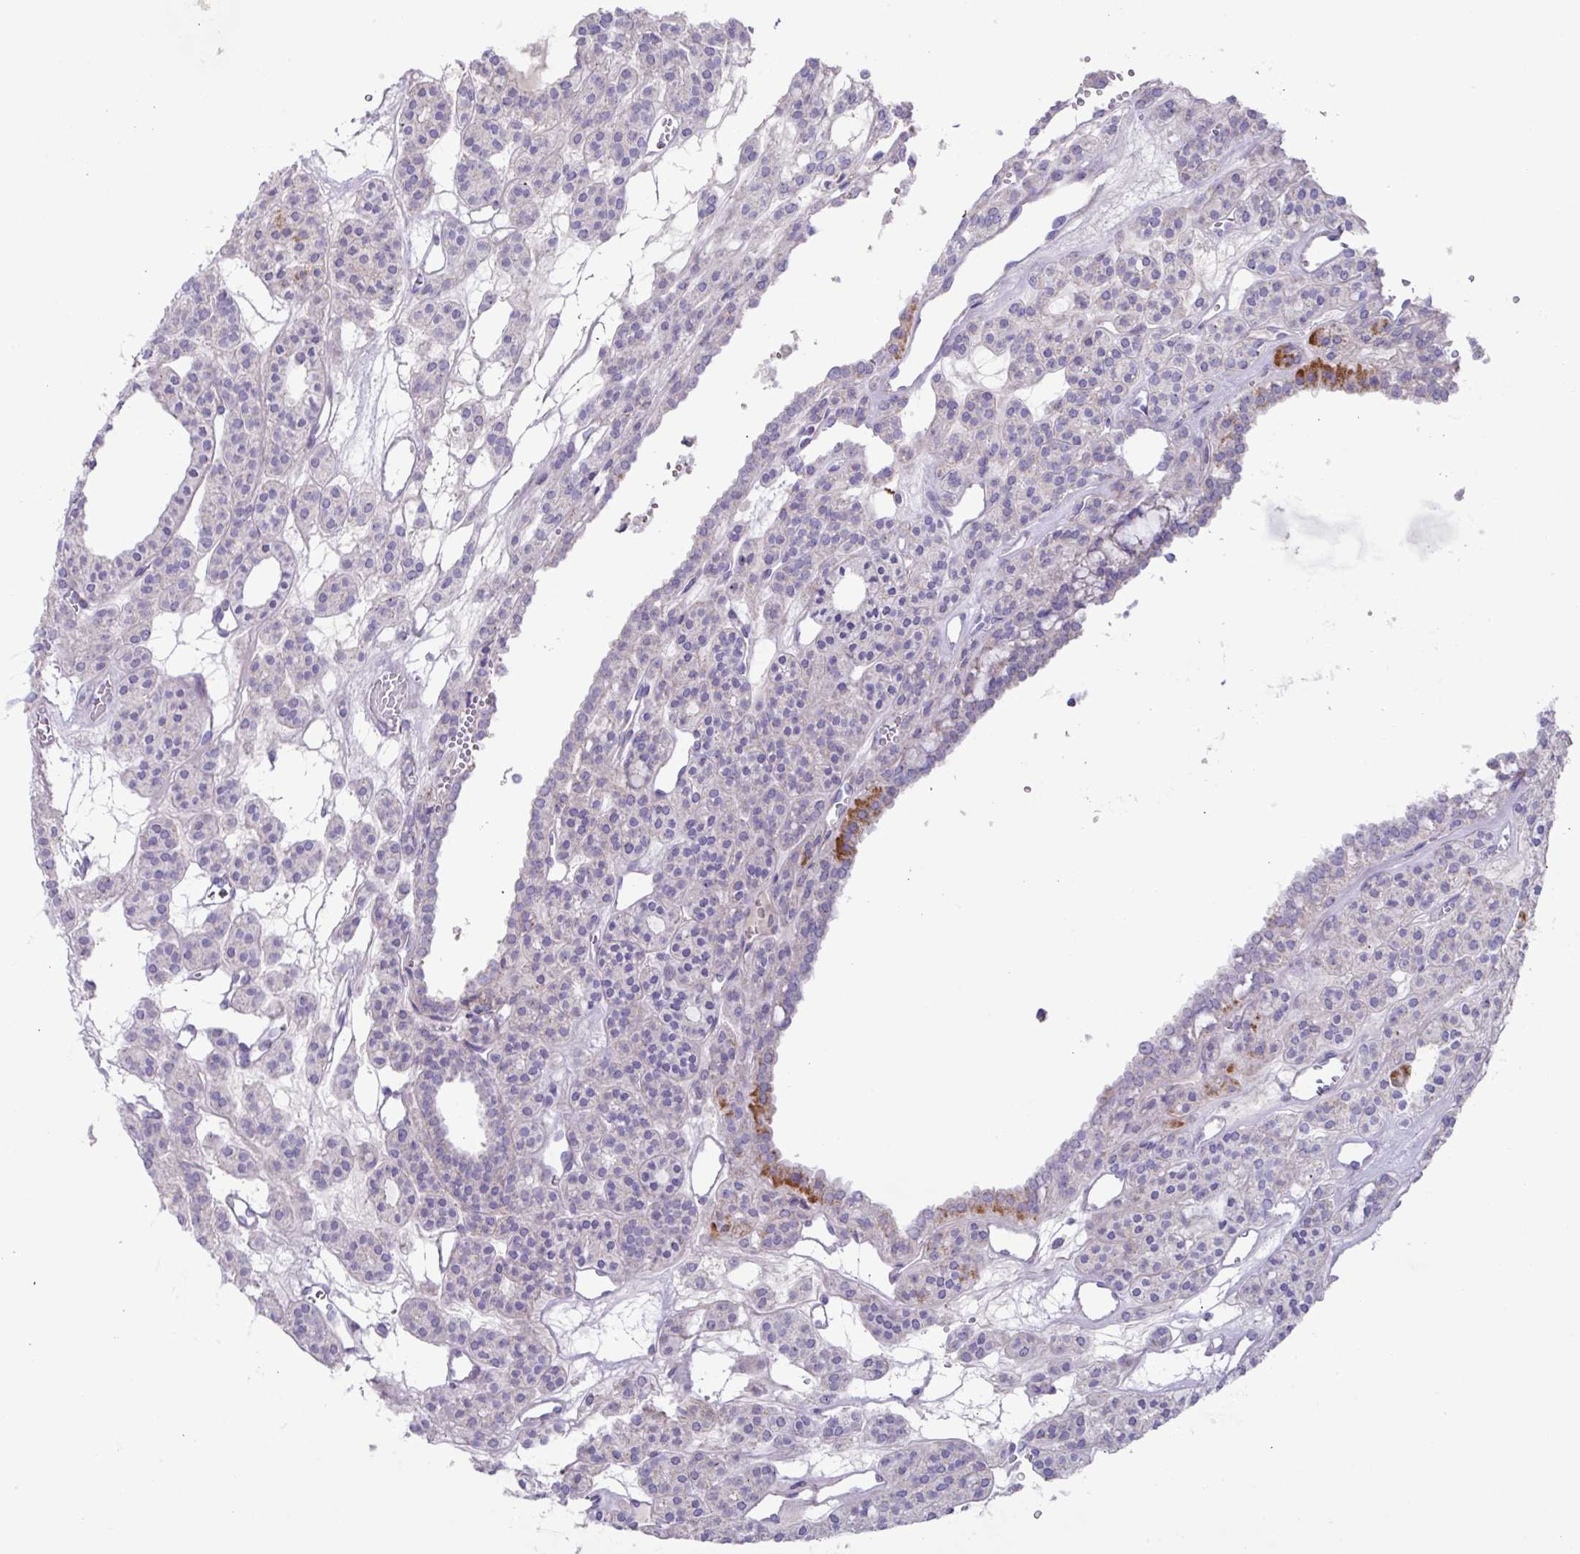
{"staining": {"intensity": "moderate", "quantity": "<25%", "location": "cytoplasmic/membranous"}, "tissue": "thyroid cancer", "cell_type": "Tumor cells", "image_type": "cancer", "snomed": [{"axis": "morphology", "description": "Follicular adenoma carcinoma, NOS"}, {"axis": "topography", "description": "Thyroid gland"}], "caption": "This photomicrograph displays thyroid follicular adenoma carcinoma stained with immunohistochemistry (IHC) to label a protein in brown. The cytoplasmic/membranous of tumor cells show moderate positivity for the protein. Nuclei are counter-stained blue.", "gene": "MT-ND4", "patient": {"sex": "female", "age": 63}}